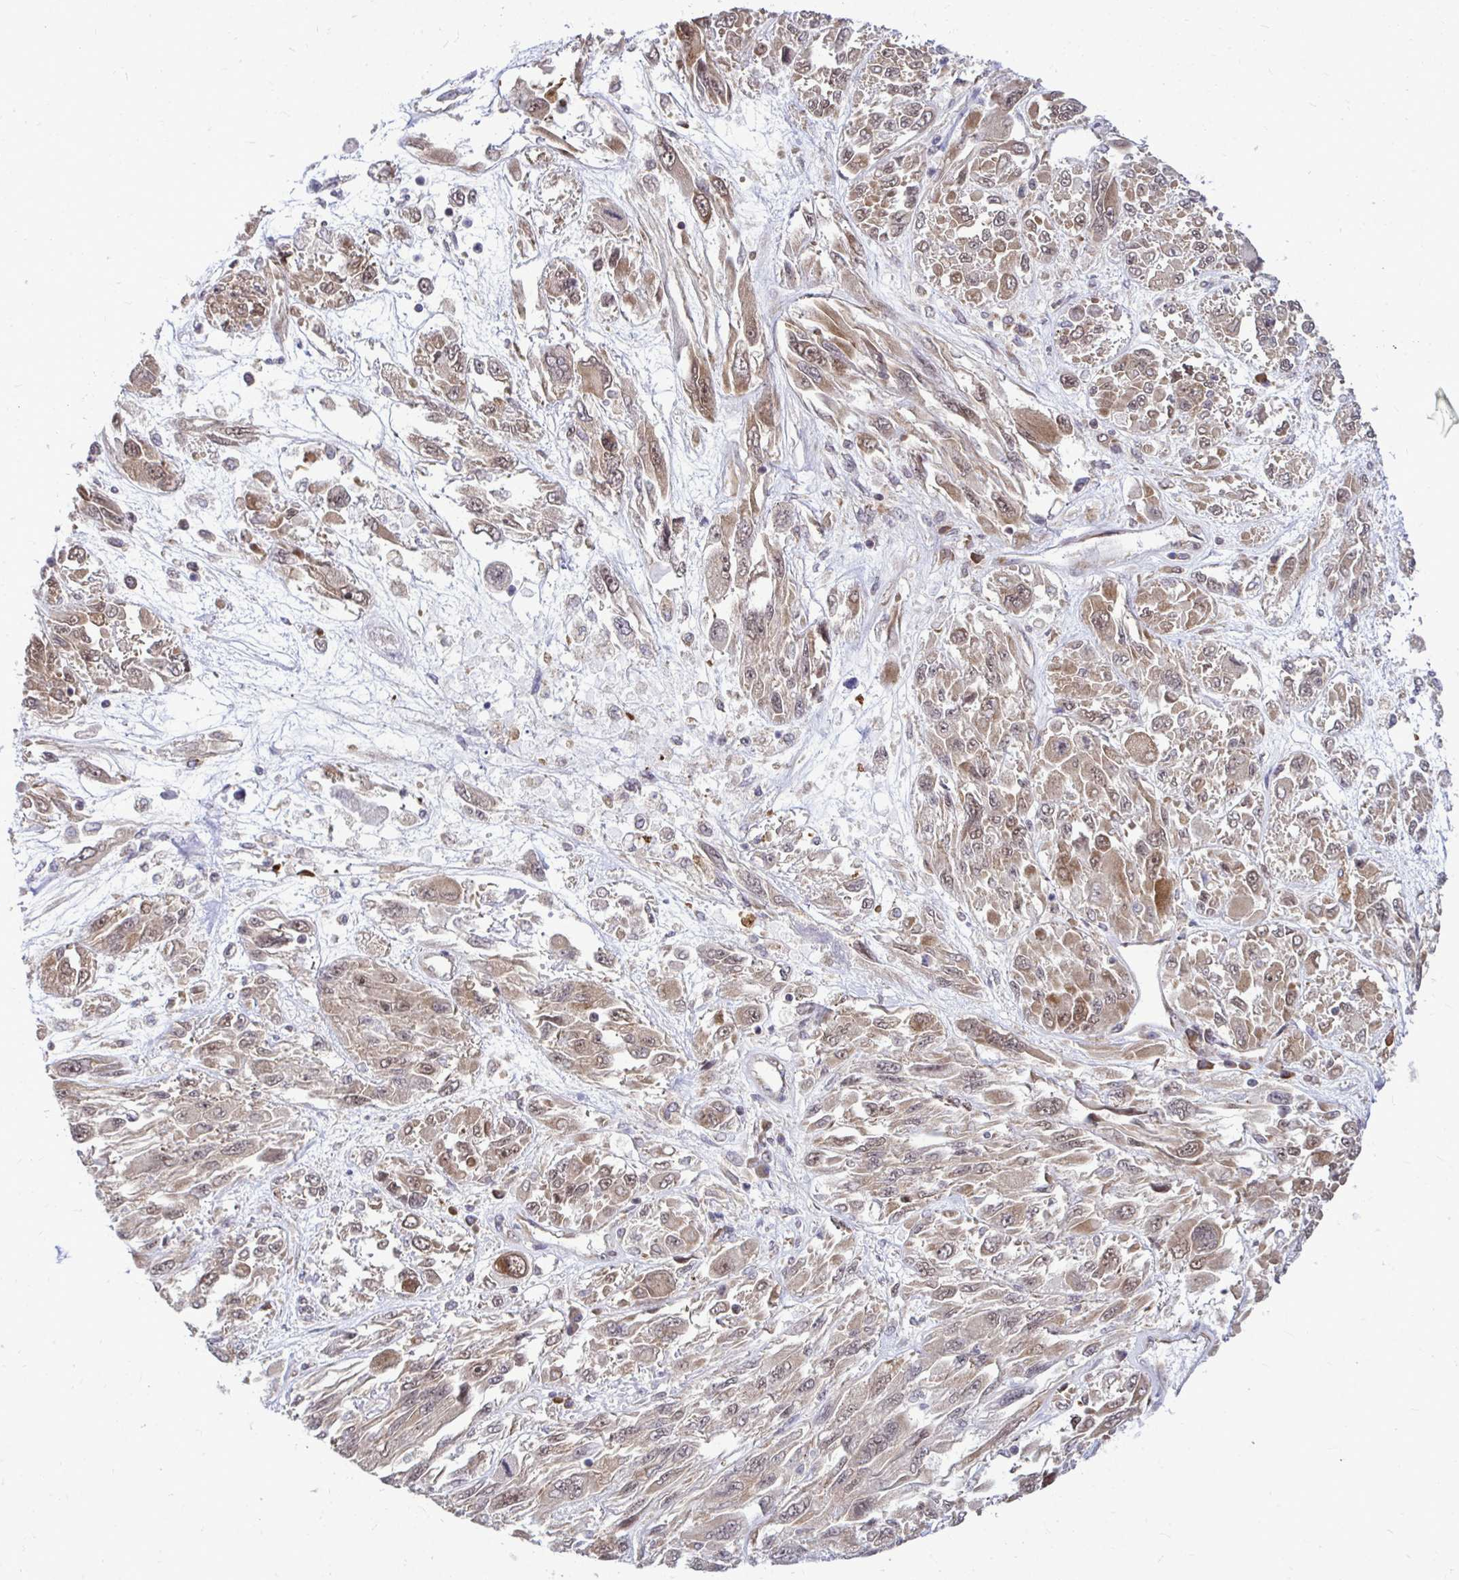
{"staining": {"intensity": "weak", "quantity": ">75%", "location": "cytoplasmic/membranous"}, "tissue": "melanoma", "cell_type": "Tumor cells", "image_type": "cancer", "snomed": [{"axis": "morphology", "description": "Malignant melanoma, NOS"}, {"axis": "topography", "description": "Skin"}], "caption": "An IHC histopathology image of tumor tissue is shown. Protein staining in brown shows weak cytoplasmic/membranous positivity in melanoma within tumor cells.", "gene": "FMR1", "patient": {"sex": "female", "age": 91}}